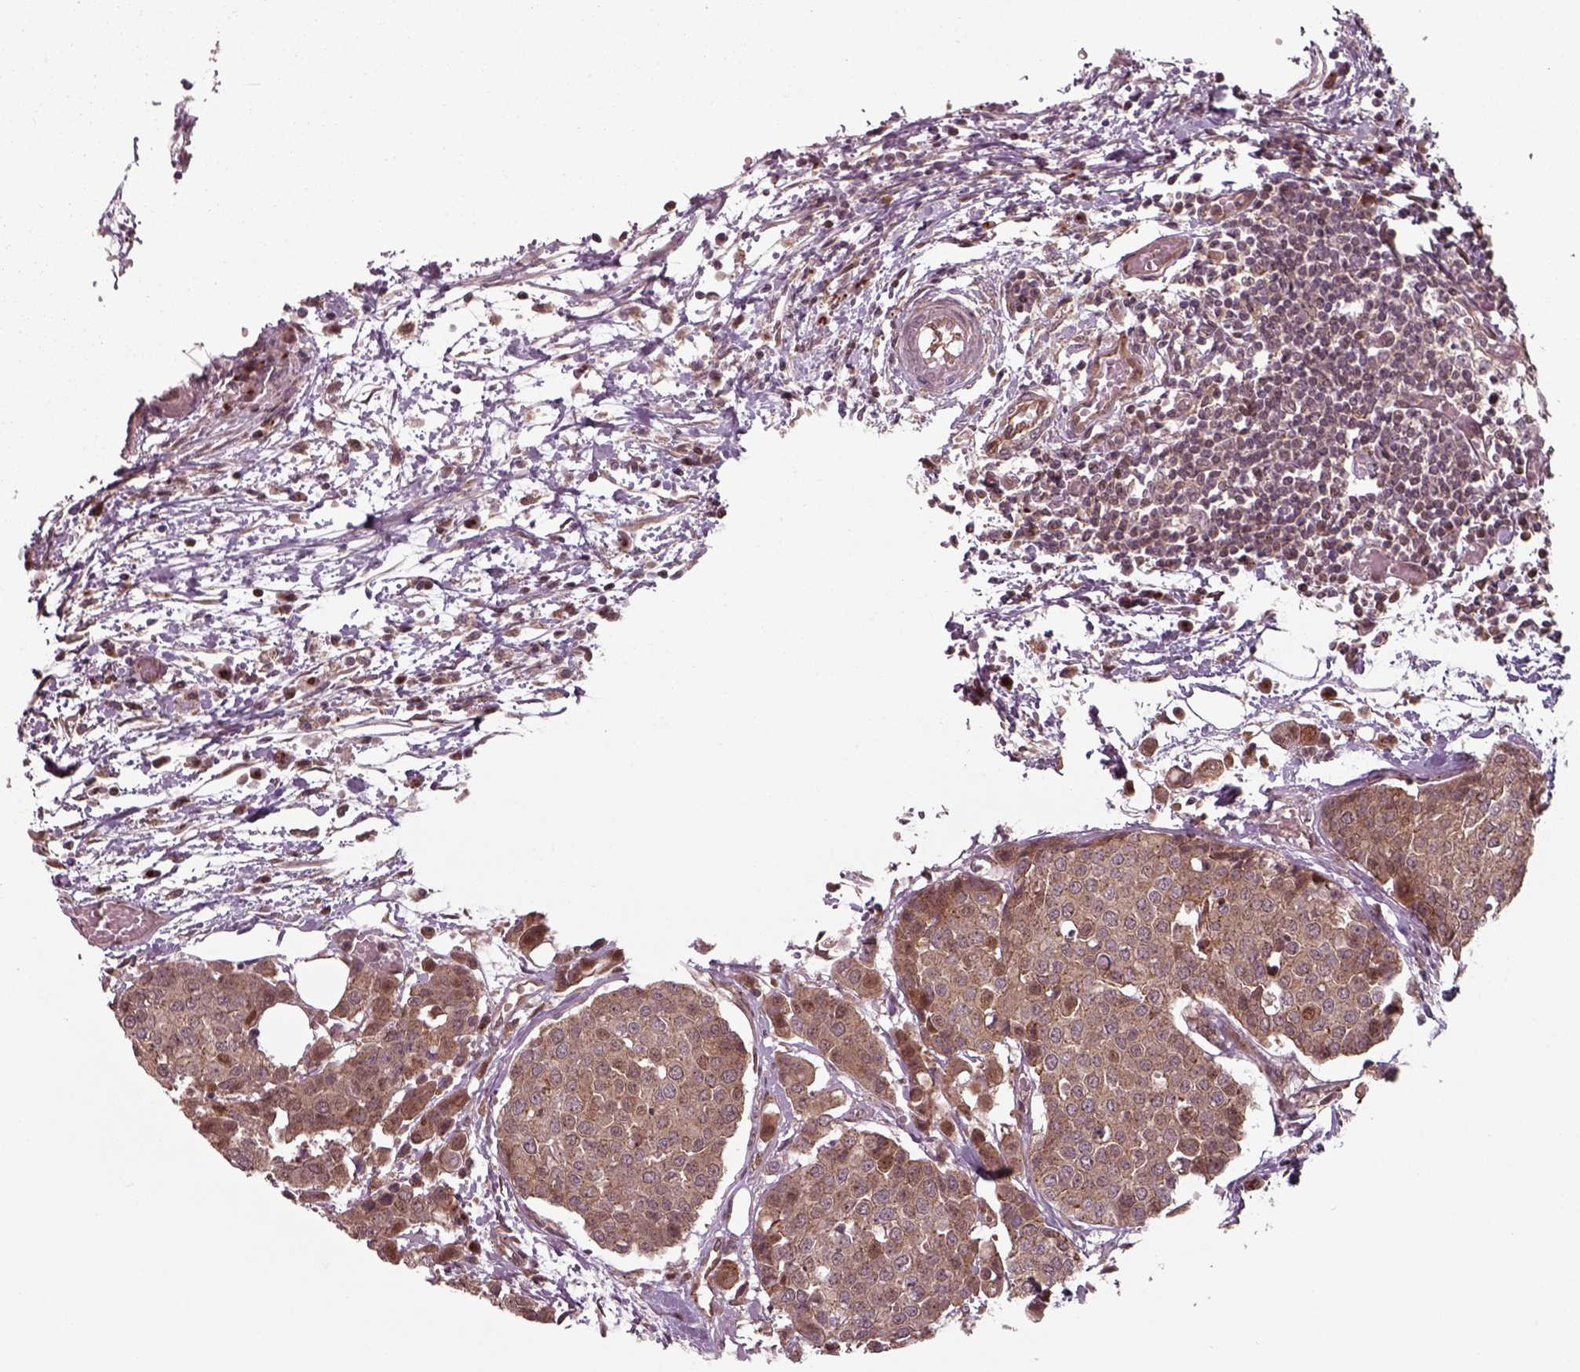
{"staining": {"intensity": "moderate", "quantity": ">75%", "location": "cytoplasmic/membranous"}, "tissue": "carcinoid", "cell_type": "Tumor cells", "image_type": "cancer", "snomed": [{"axis": "morphology", "description": "Carcinoid, malignant, NOS"}, {"axis": "topography", "description": "Colon"}], "caption": "Carcinoid stained with a protein marker demonstrates moderate staining in tumor cells.", "gene": "CHMP3", "patient": {"sex": "male", "age": 81}}